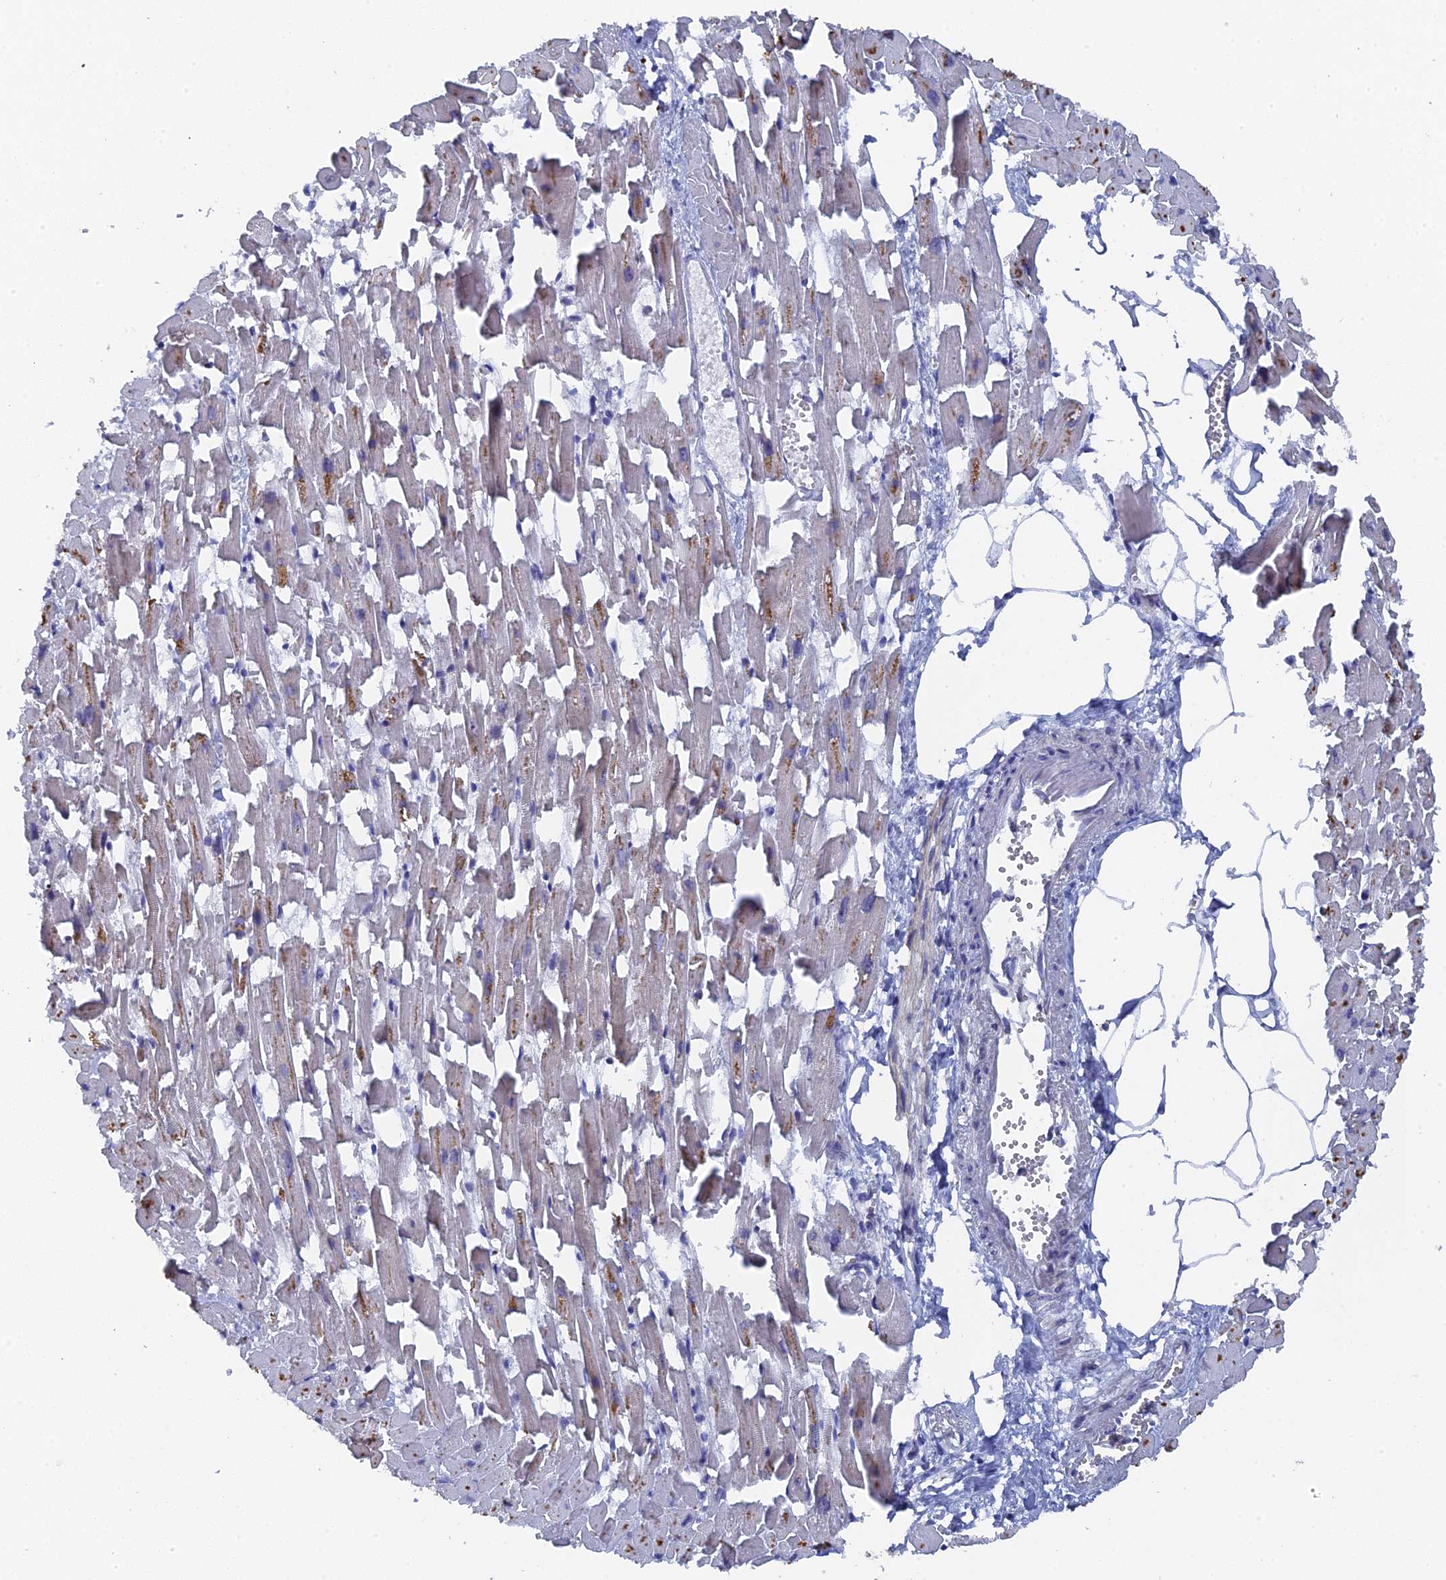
{"staining": {"intensity": "moderate", "quantity": "<25%", "location": "cytoplasmic/membranous"}, "tissue": "heart muscle", "cell_type": "Cardiomyocytes", "image_type": "normal", "snomed": [{"axis": "morphology", "description": "Normal tissue, NOS"}, {"axis": "topography", "description": "Heart"}], "caption": "This micrograph reveals immunohistochemistry staining of benign human heart muscle, with low moderate cytoplasmic/membranous positivity in about <25% of cardiomyocytes.", "gene": "MIGA2", "patient": {"sex": "female", "age": 64}}